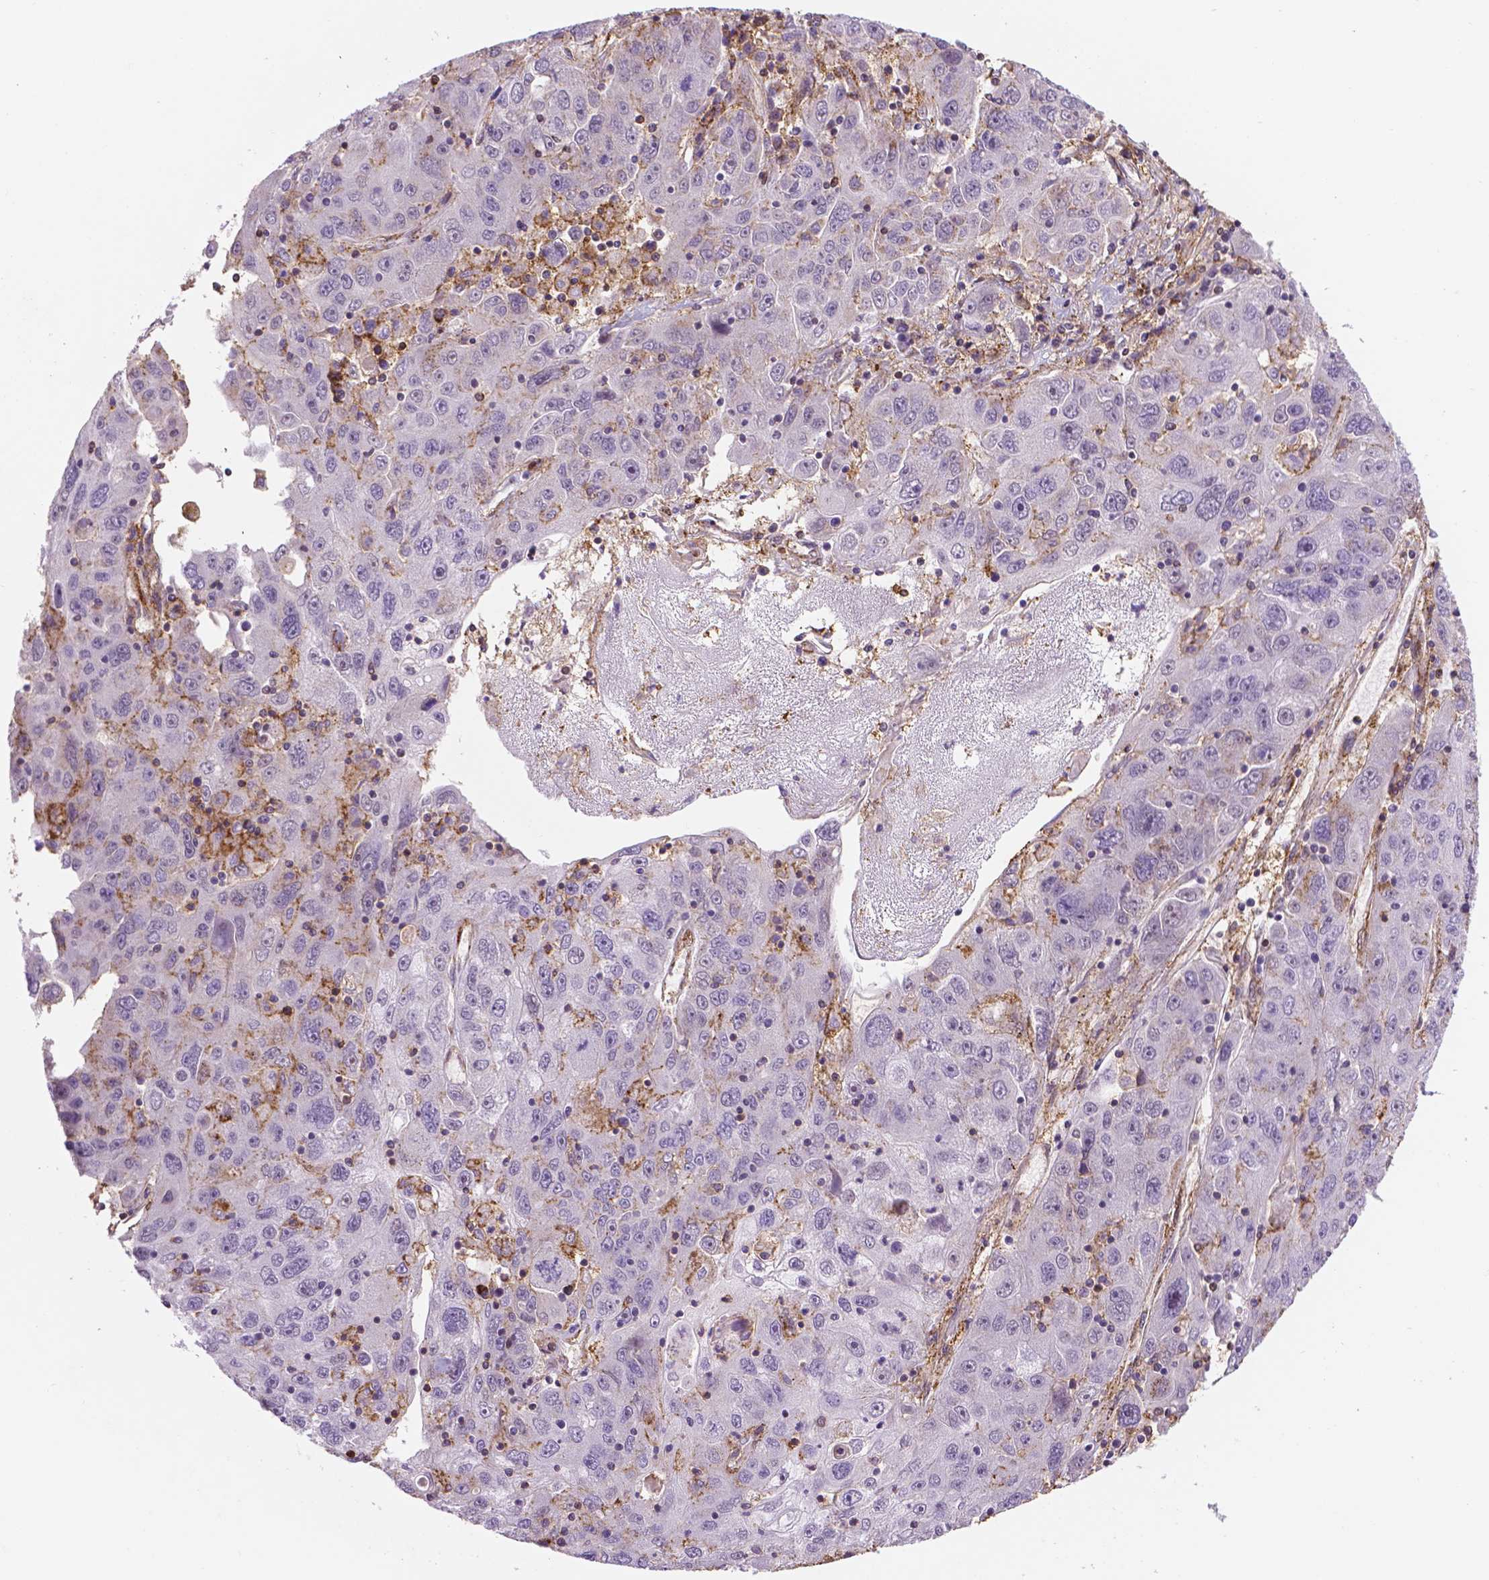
{"staining": {"intensity": "negative", "quantity": "none", "location": "none"}, "tissue": "stomach cancer", "cell_type": "Tumor cells", "image_type": "cancer", "snomed": [{"axis": "morphology", "description": "Adenocarcinoma, NOS"}, {"axis": "topography", "description": "Stomach"}], "caption": "This micrograph is of stomach cancer stained with immunohistochemistry (IHC) to label a protein in brown with the nuclei are counter-stained blue. There is no staining in tumor cells.", "gene": "ACAD10", "patient": {"sex": "male", "age": 56}}